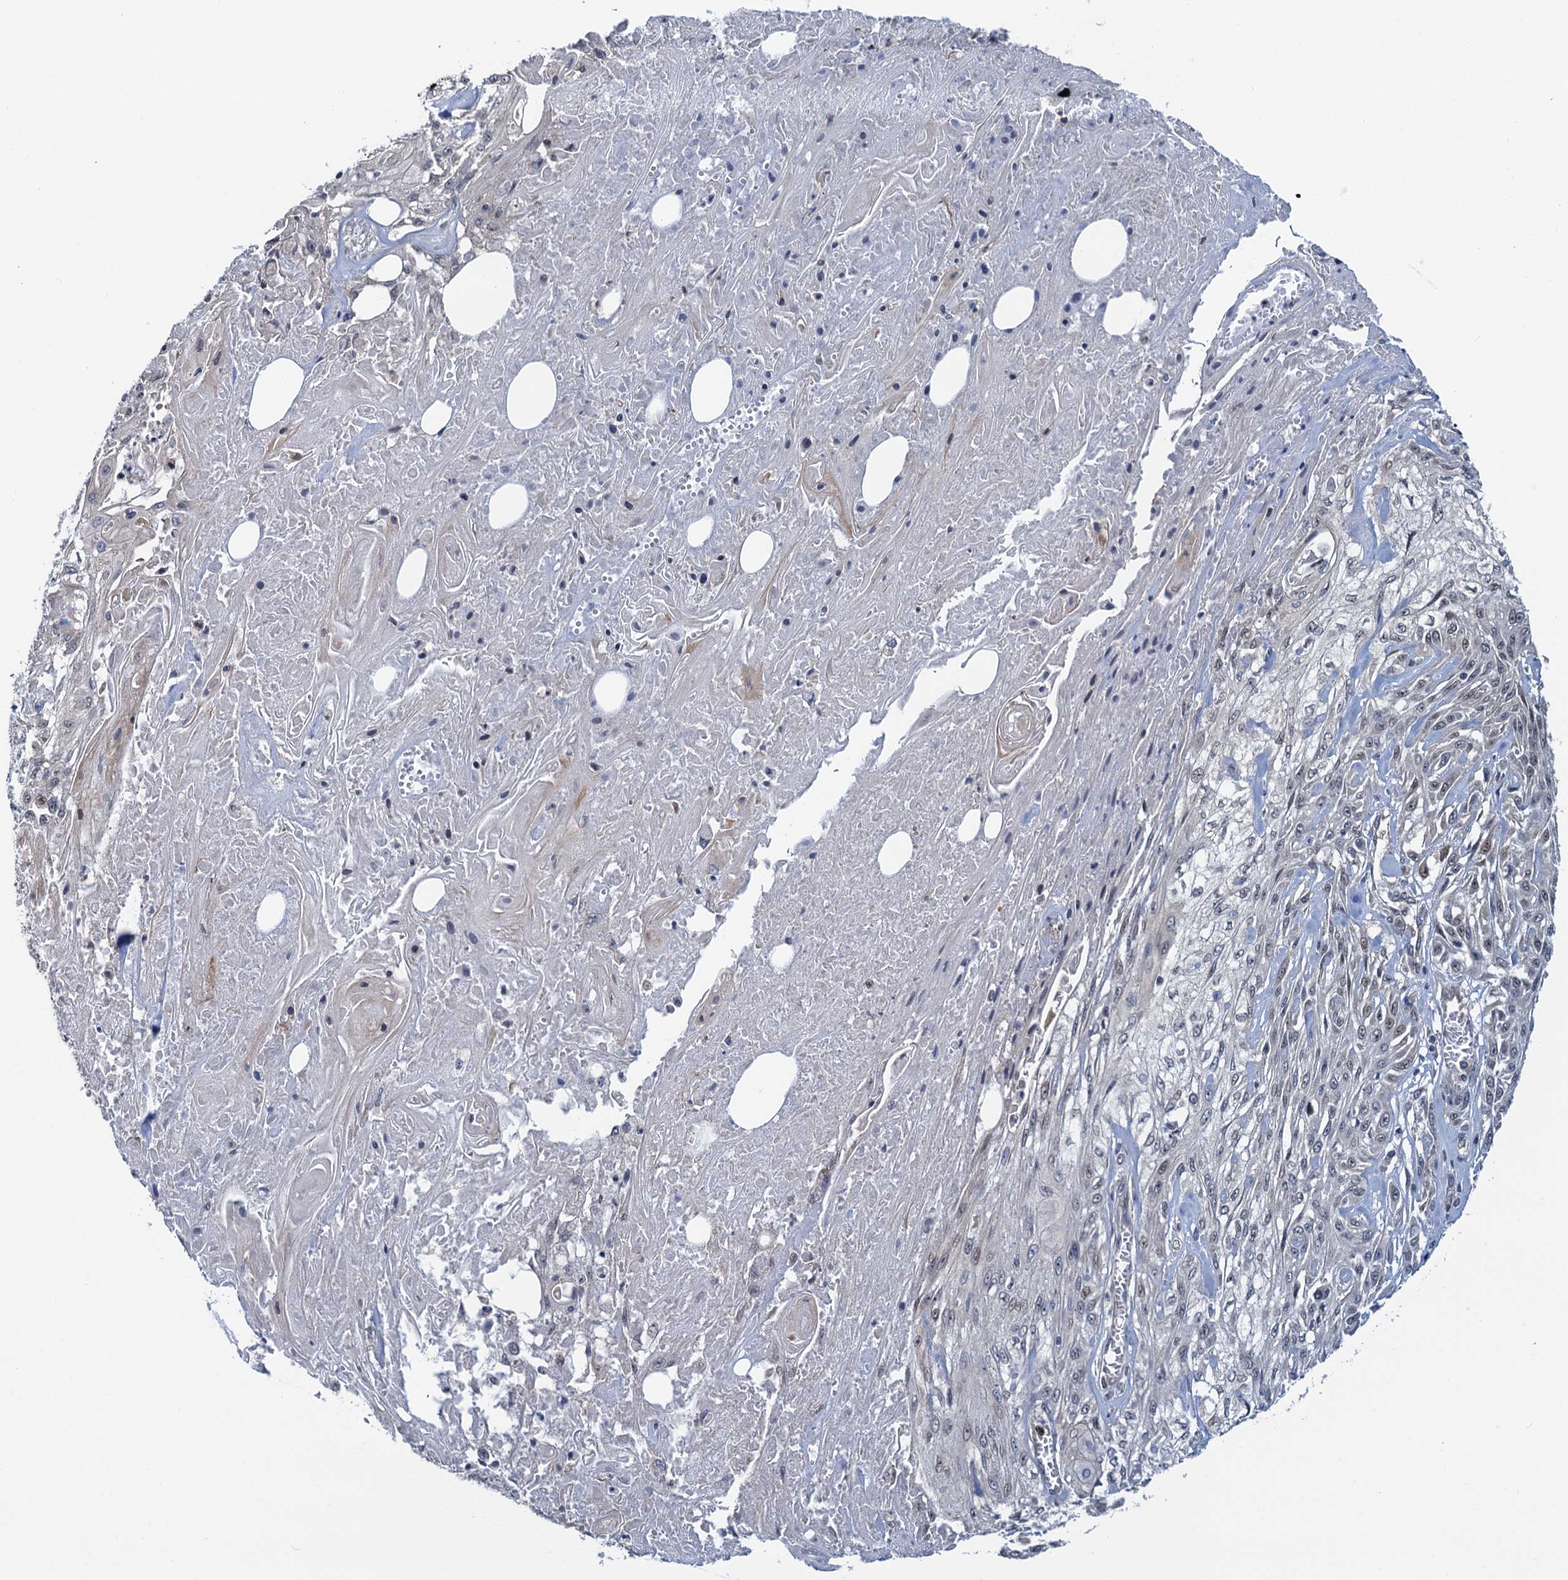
{"staining": {"intensity": "weak", "quantity": "<25%", "location": "nuclear"}, "tissue": "skin cancer", "cell_type": "Tumor cells", "image_type": "cancer", "snomed": [{"axis": "morphology", "description": "Squamous cell carcinoma, NOS"}, {"axis": "morphology", "description": "Squamous cell carcinoma, metastatic, NOS"}, {"axis": "topography", "description": "Skin"}, {"axis": "topography", "description": "Lymph node"}], "caption": "High magnification brightfield microscopy of skin cancer stained with DAB (brown) and counterstained with hematoxylin (blue): tumor cells show no significant staining.", "gene": "RNF125", "patient": {"sex": "male", "age": 75}}